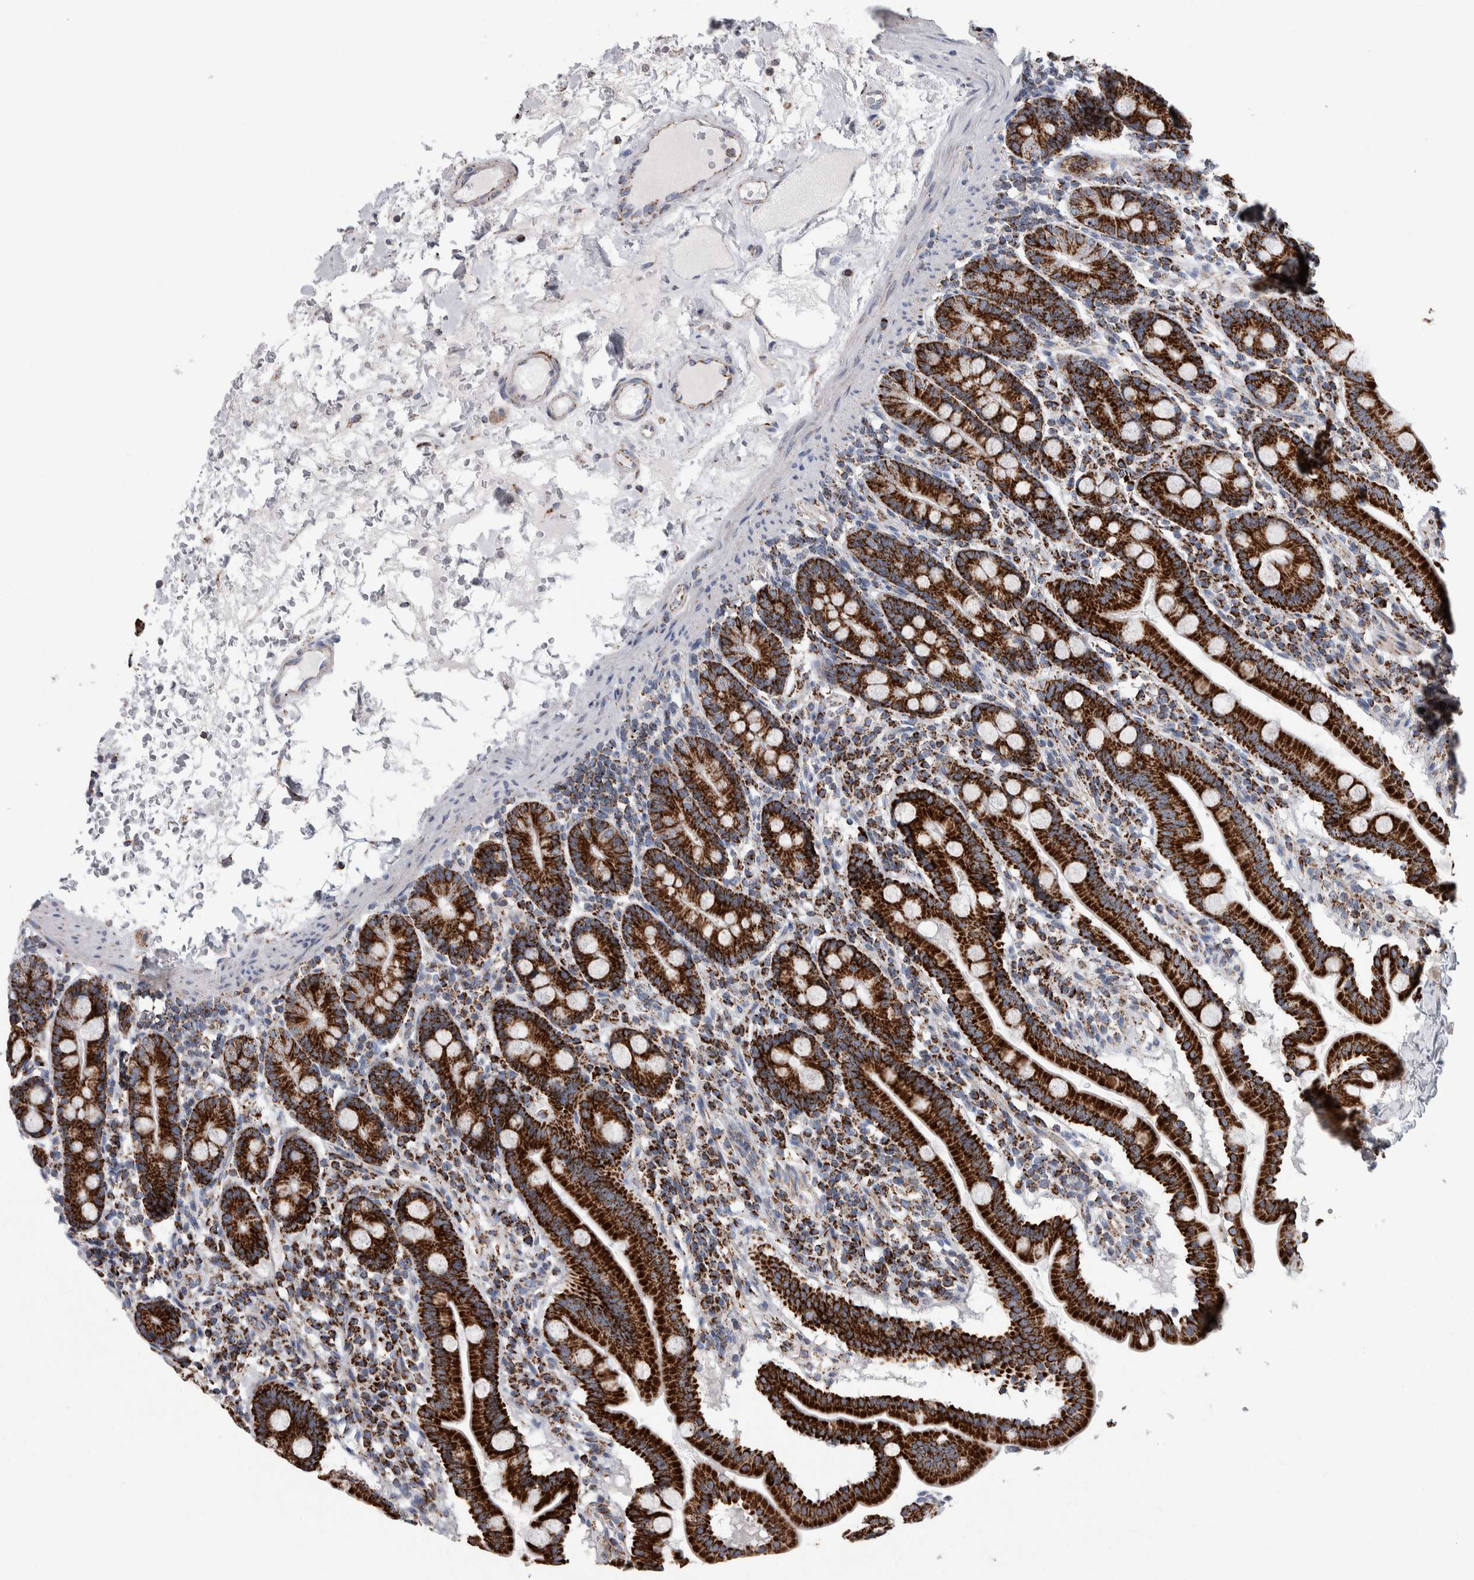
{"staining": {"intensity": "strong", "quantity": ">75%", "location": "cytoplasmic/membranous"}, "tissue": "duodenum", "cell_type": "Glandular cells", "image_type": "normal", "snomed": [{"axis": "morphology", "description": "Normal tissue, NOS"}, {"axis": "topography", "description": "Duodenum"}], "caption": "Strong cytoplasmic/membranous expression is identified in approximately >75% of glandular cells in normal duodenum. Ihc stains the protein of interest in brown and the nuclei are stained blue.", "gene": "ETFA", "patient": {"sex": "male", "age": 50}}